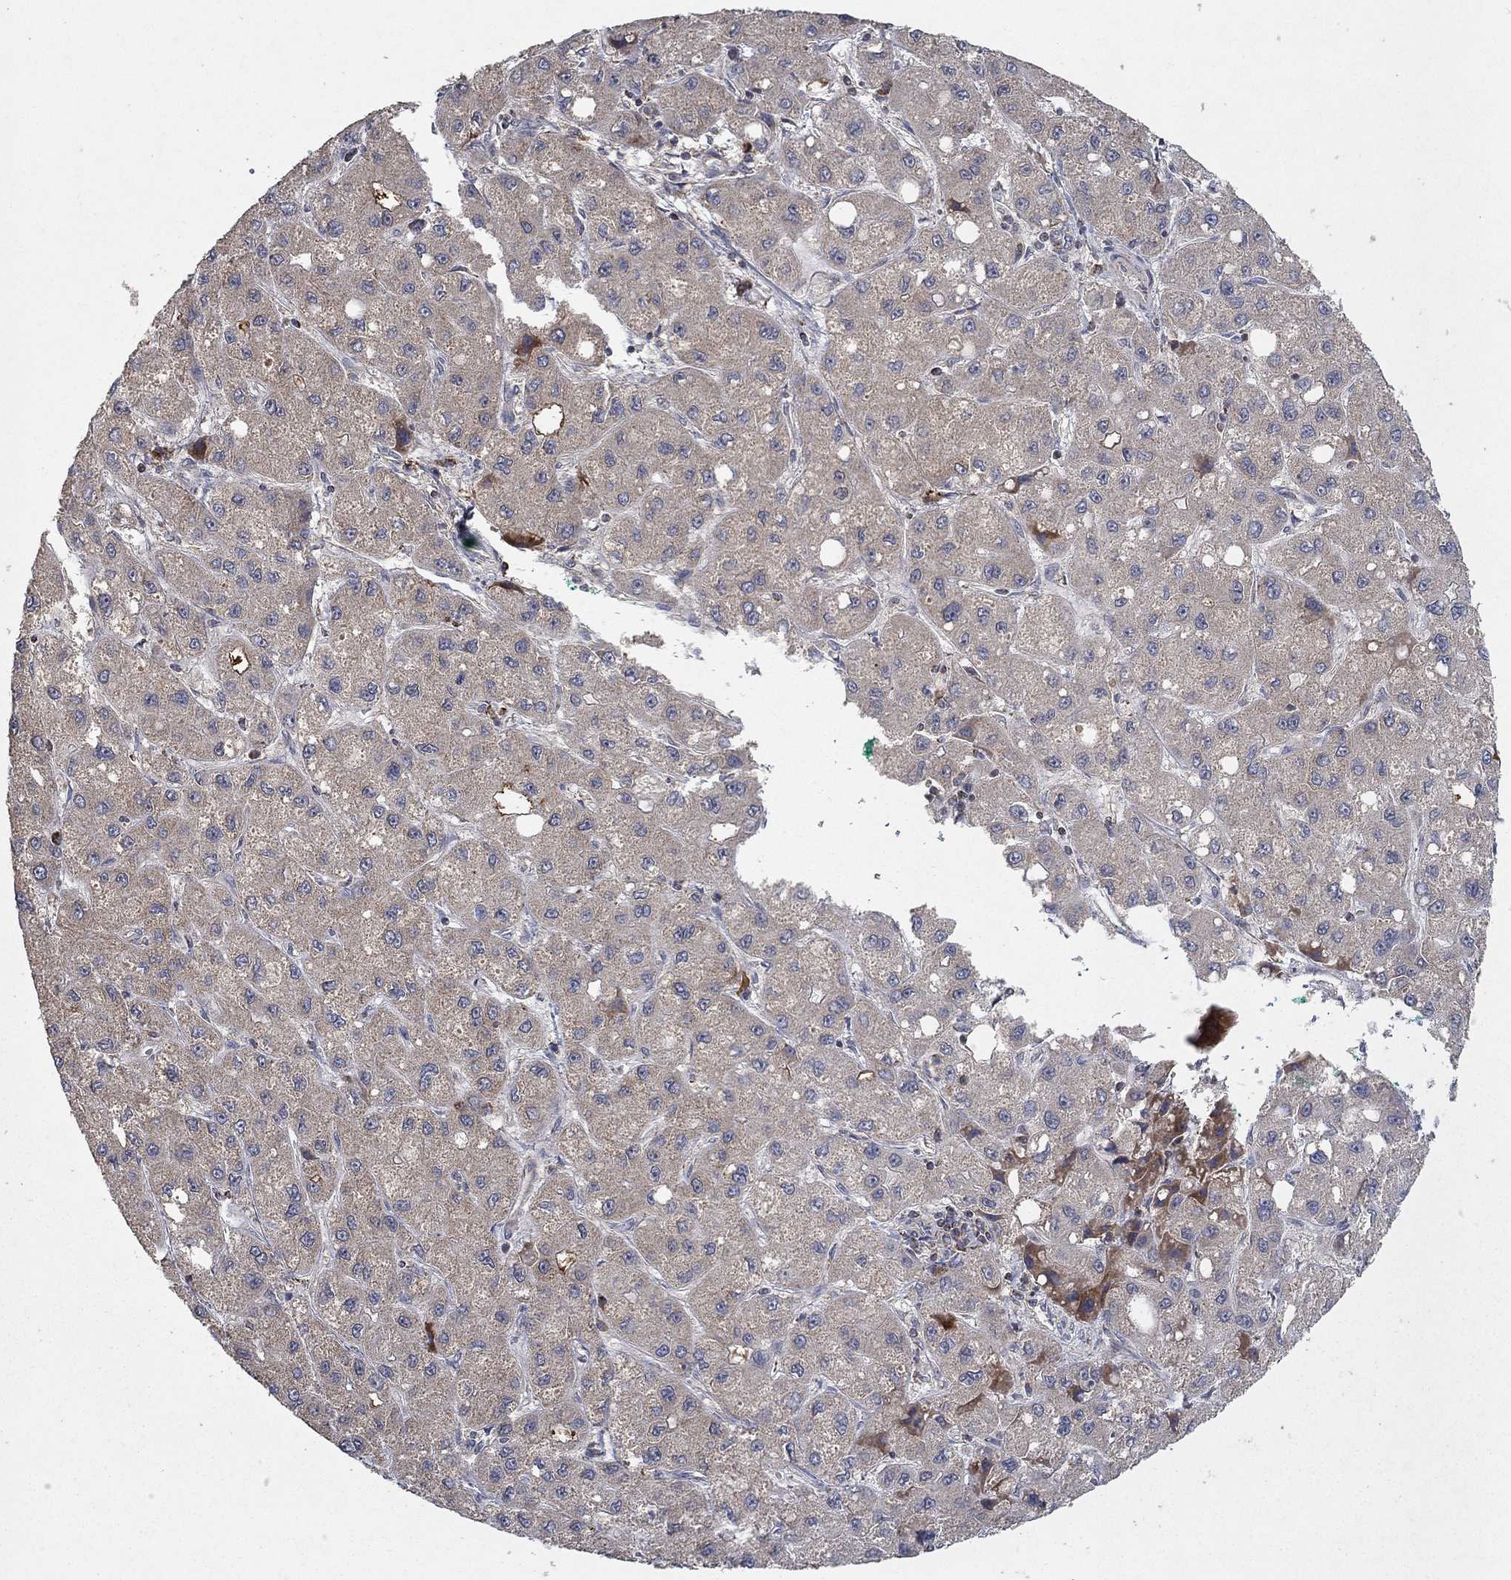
{"staining": {"intensity": "weak", "quantity": ">75%", "location": "cytoplasmic/membranous"}, "tissue": "liver cancer", "cell_type": "Tumor cells", "image_type": "cancer", "snomed": [{"axis": "morphology", "description": "Carcinoma, Hepatocellular, NOS"}, {"axis": "topography", "description": "Liver"}], "caption": "Protein staining by immunohistochemistry reveals weak cytoplasmic/membranous positivity in about >75% of tumor cells in hepatocellular carcinoma (liver).", "gene": "GPSM1", "patient": {"sex": "male", "age": 73}}